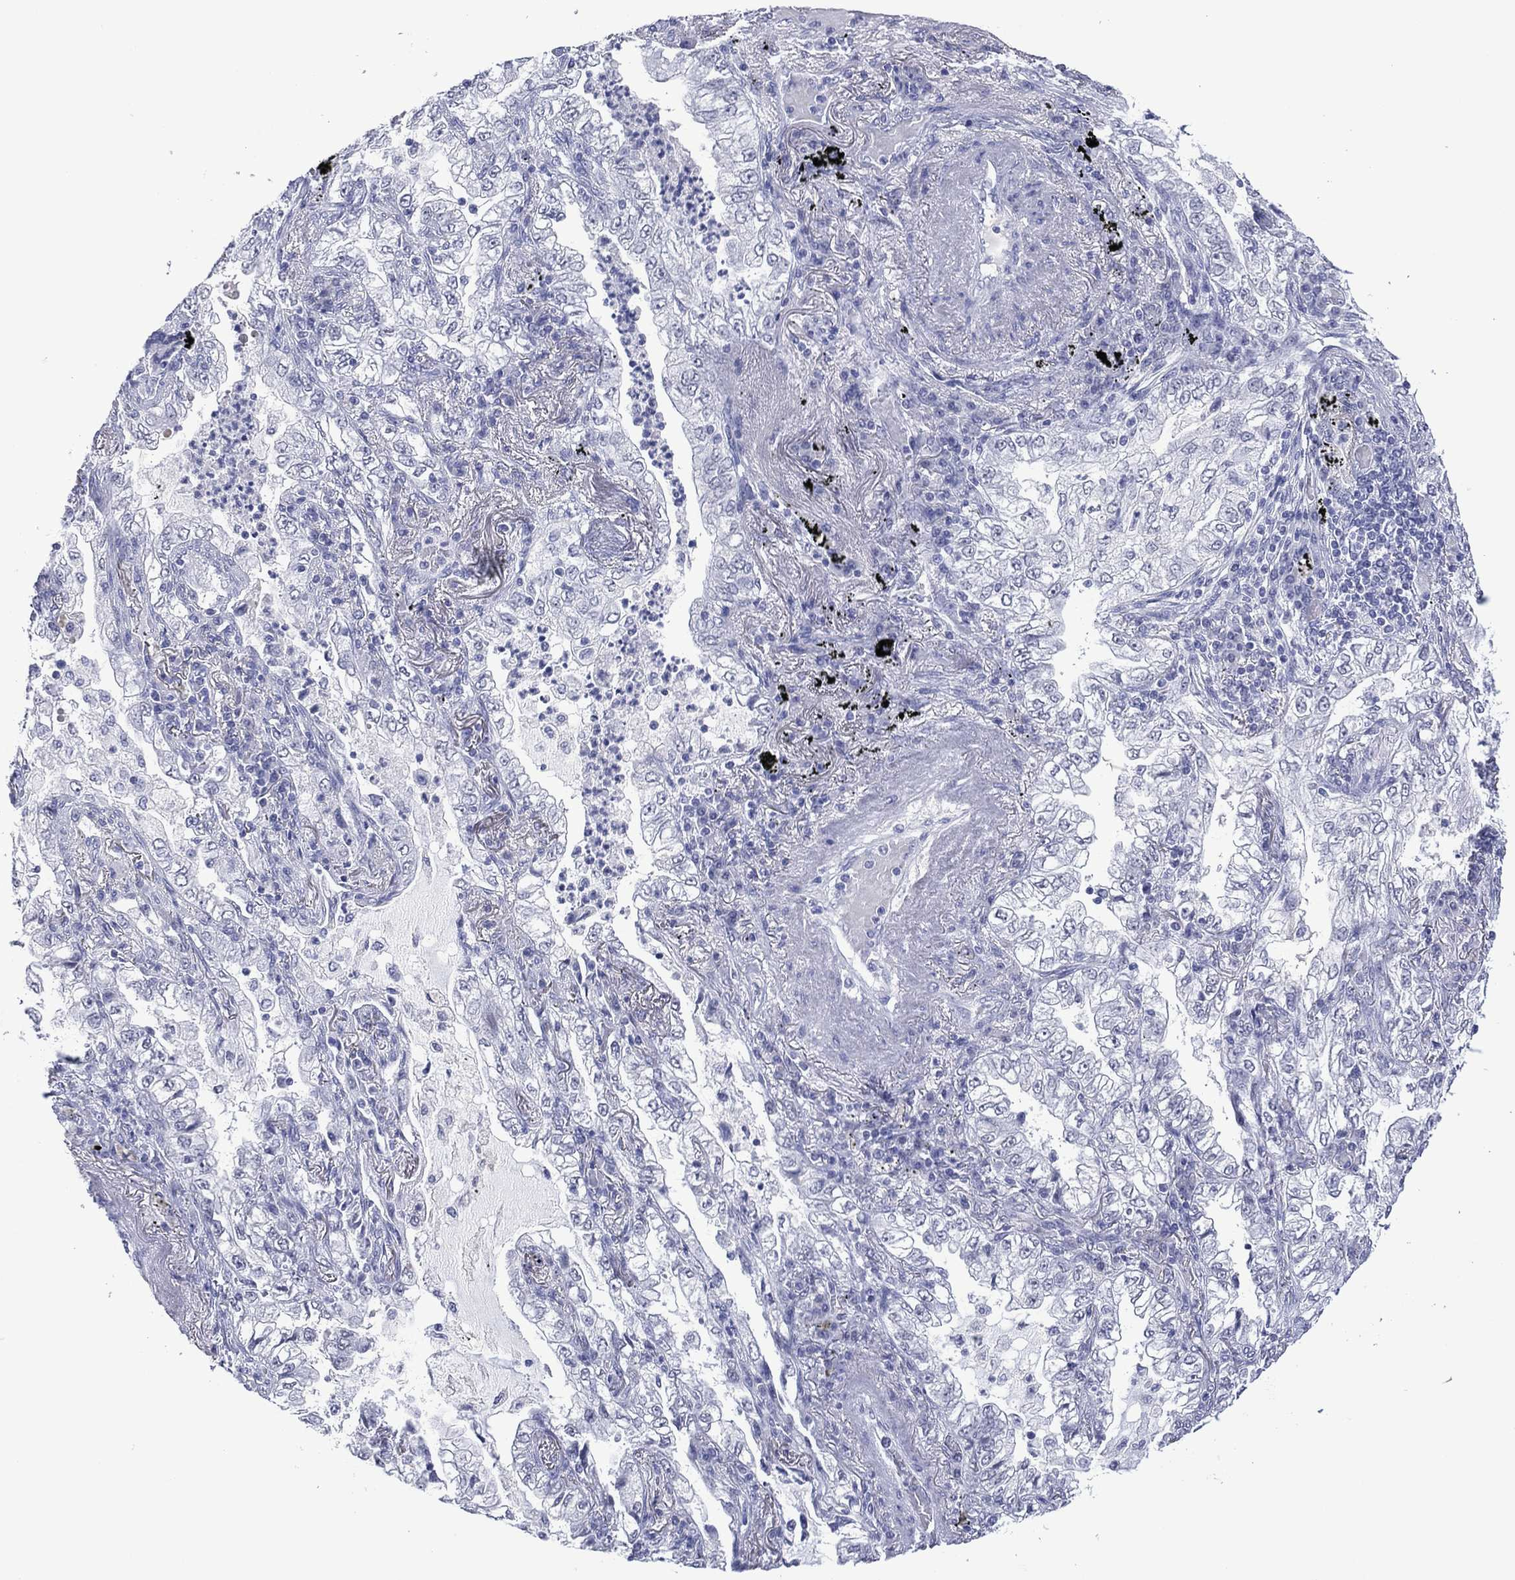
{"staining": {"intensity": "negative", "quantity": "none", "location": "none"}, "tissue": "lung cancer", "cell_type": "Tumor cells", "image_type": "cancer", "snomed": [{"axis": "morphology", "description": "Adenocarcinoma, NOS"}, {"axis": "topography", "description": "Lung"}], "caption": "DAB immunohistochemical staining of human lung cancer reveals no significant staining in tumor cells. Nuclei are stained in blue.", "gene": "UTF1", "patient": {"sex": "female", "age": 73}}